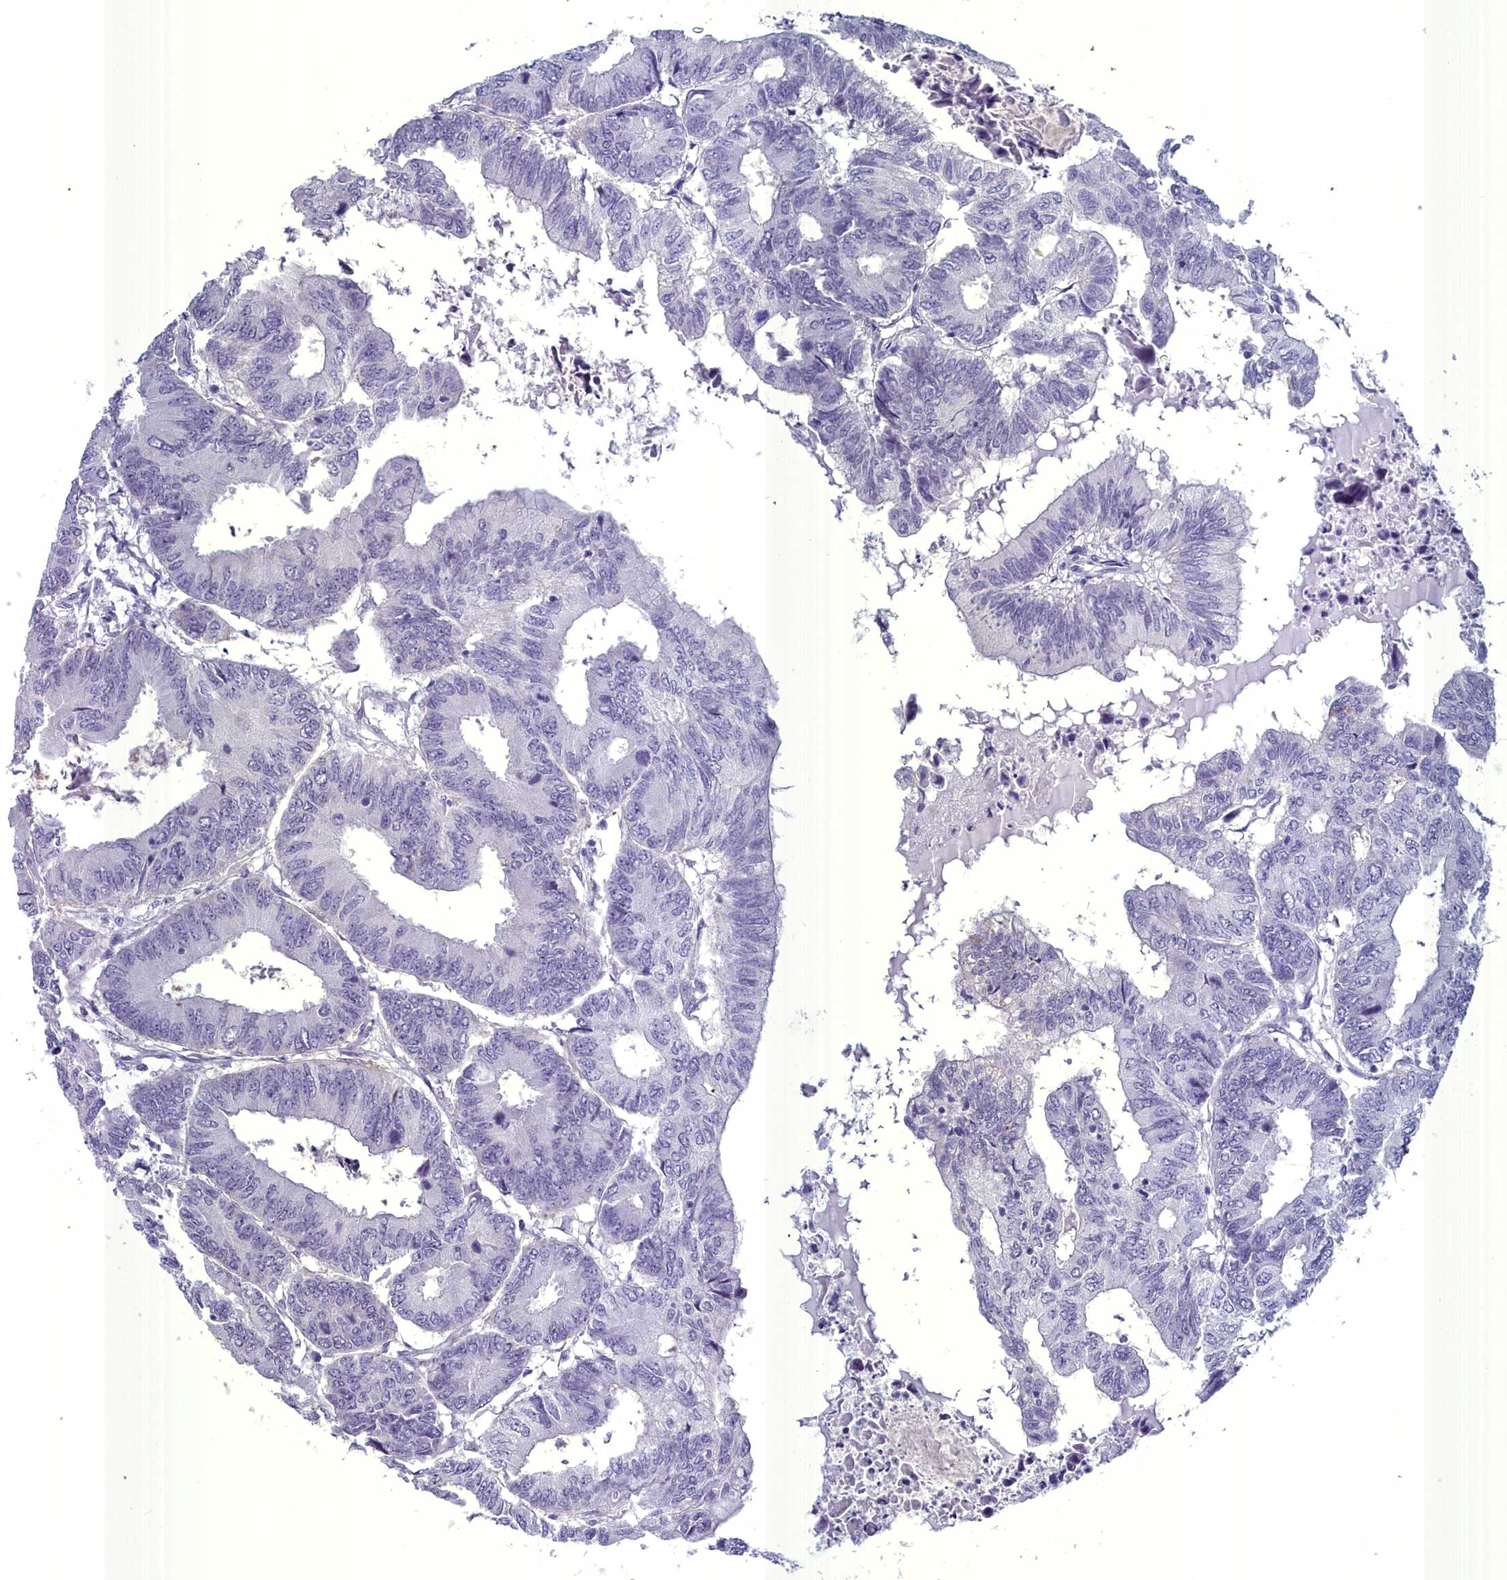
{"staining": {"intensity": "negative", "quantity": "none", "location": "none"}, "tissue": "colorectal cancer", "cell_type": "Tumor cells", "image_type": "cancer", "snomed": [{"axis": "morphology", "description": "Adenocarcinoma, NOS"}, {"axis": "topography", "description": "Colon"}], "caption": "DAB (3,3'-diaminobenzidine) immunohistochemical staining of human adenocarcinoma (colorectal) demonstrates no significant staining in tumor cells.", "gene": "MAP6", "patient": {"sex": "male", "age": 85}}